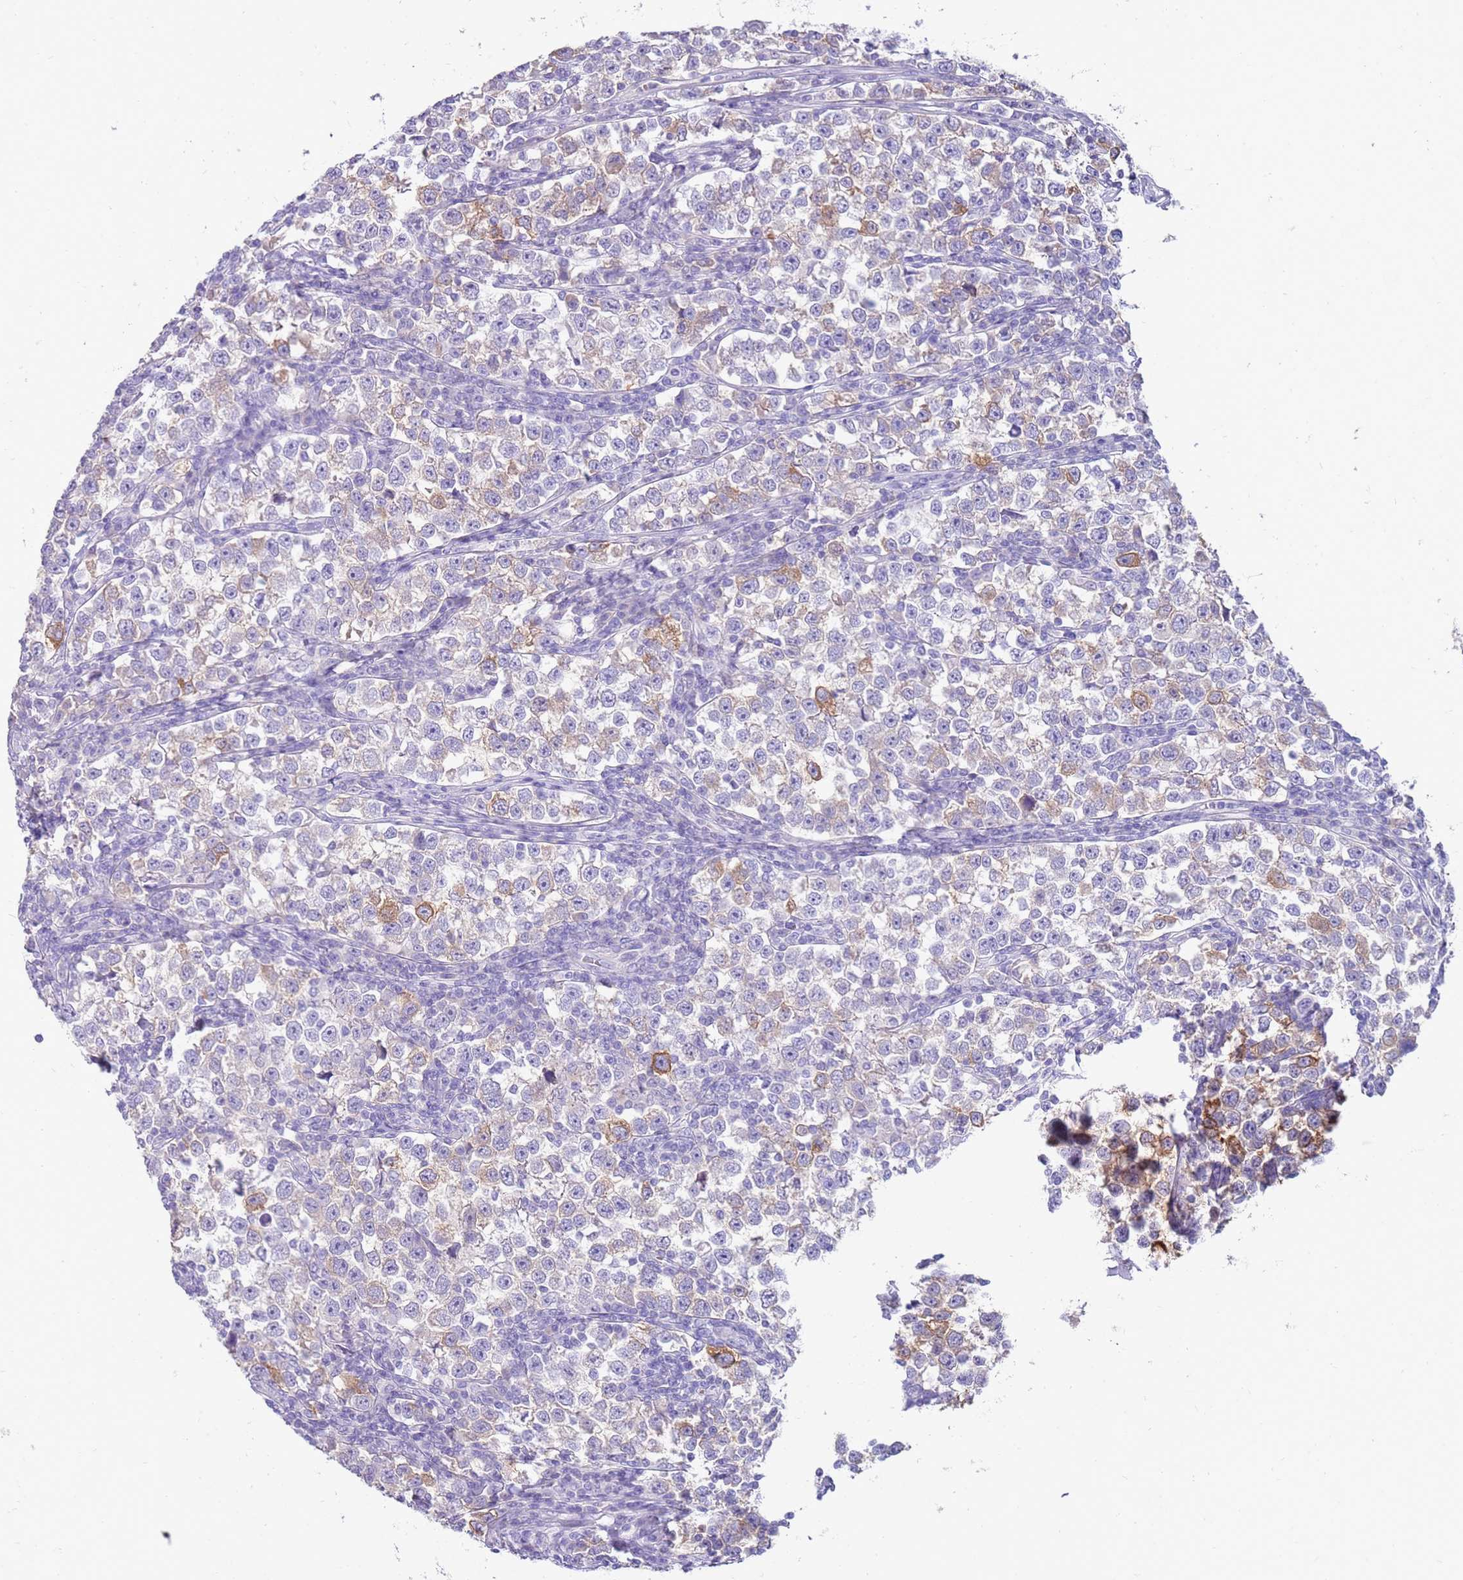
{"staining": {"intensity": "moderate", "quantity": "<25%", "location": "cytoplasmic/membranous"}, "tissue": "testis cancer", "cell_type": "Tumor cells", "image_type": "cancer", "snomed": [{"axis": "morphology", "description": "Normal tissue, NOS"}, {"axis": "morphology", "description": "Seminoma, NOS"}, {"axis": "topography", "description": "Testis"}], "caption": "Protein staining reveals moderate cytoplasmic/membranous positivity in about <25% of tumor cells in testis cancer.", "gene": "EVPLL", "patient": {"sex": "male", "age": 43}}